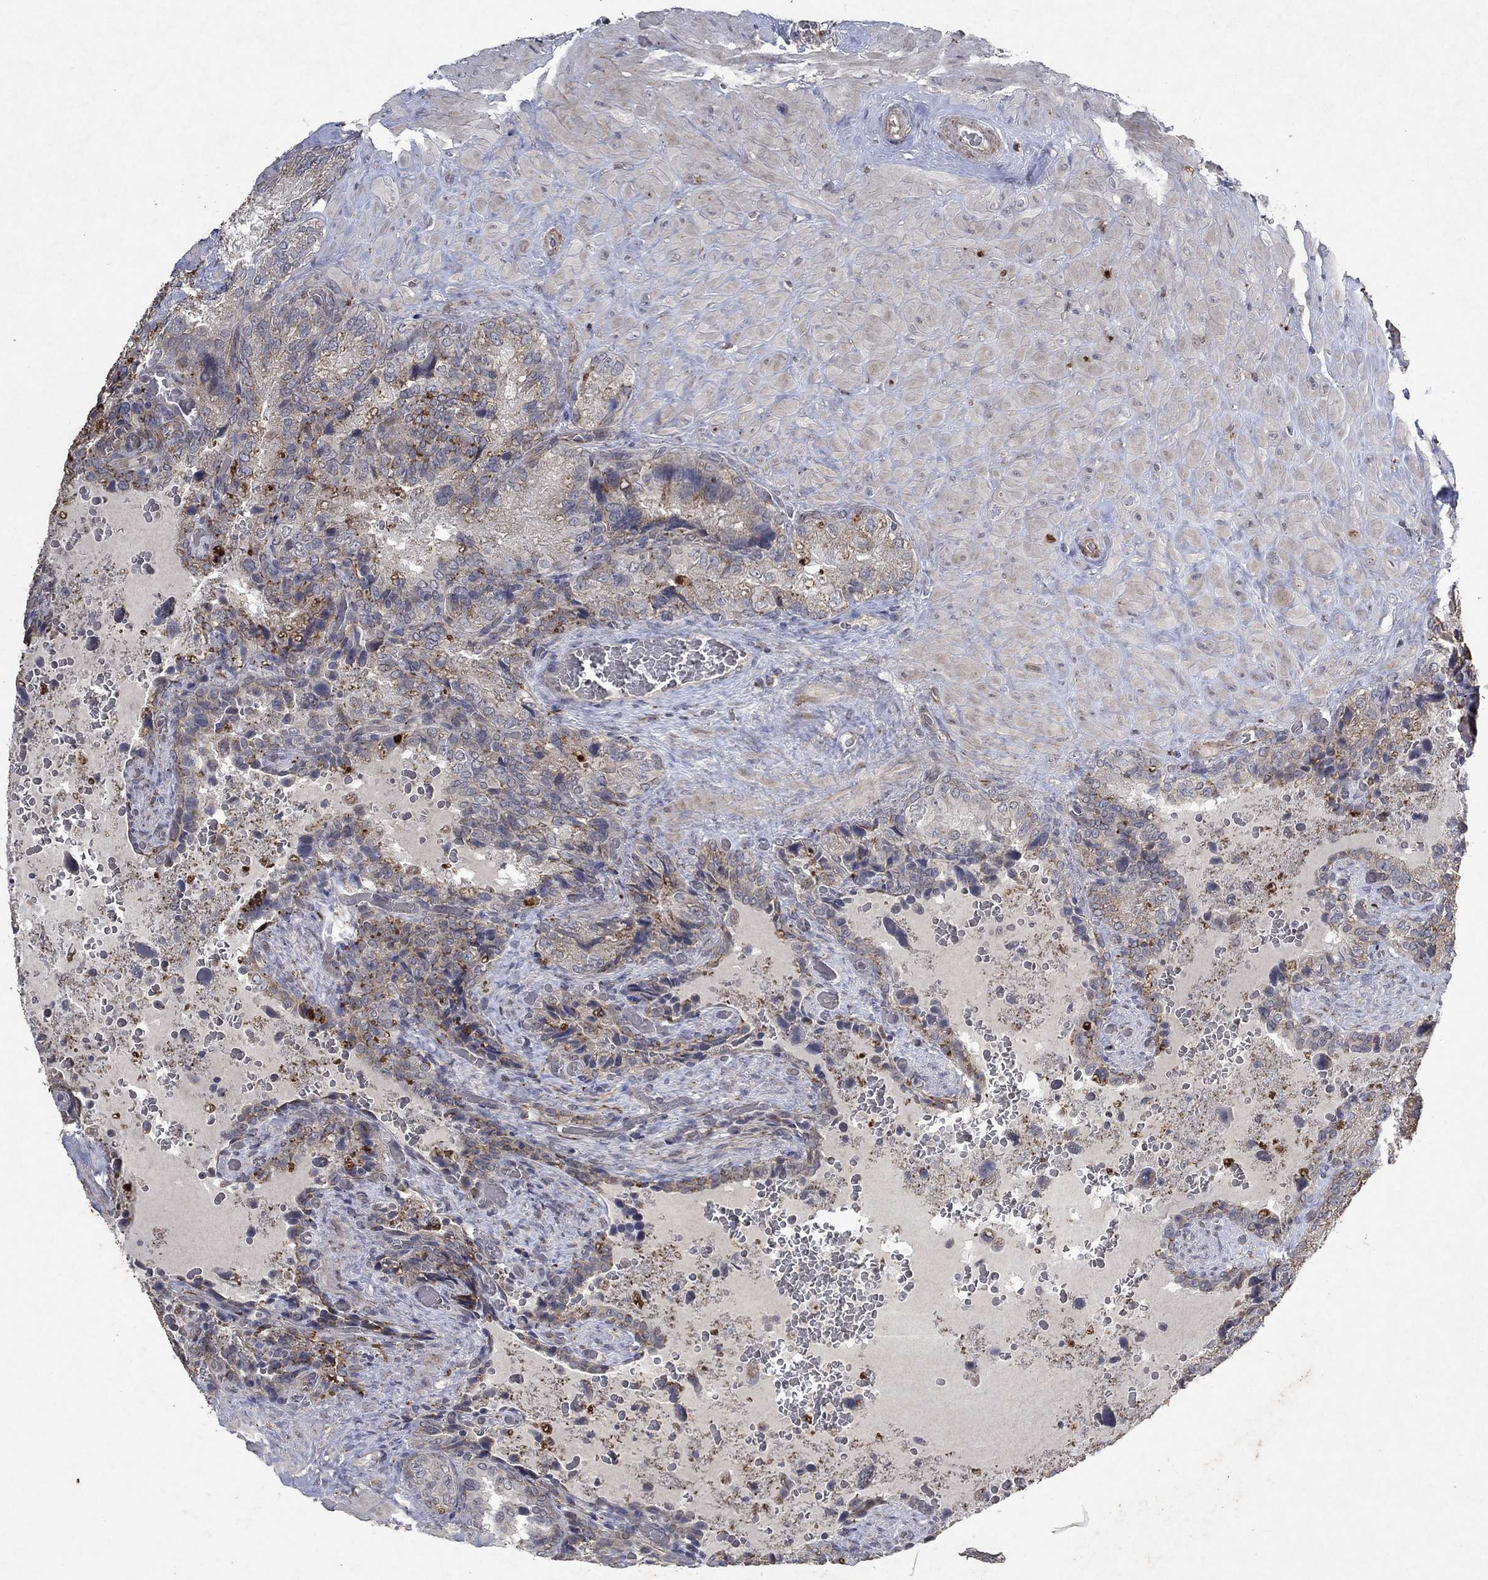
{"staining": {"intensity": "weak", "quantity": "25%-75%", "location": "cytoplasmic/membranous"}, "tissue": "prostate cancer", "cell_type": "Tumor cells", "image_type": "cancer", "snomed": [{"axis": "morphology", "description": "Adenocarcinoma, NOS"}, {"axis": "topography", "description": "Prostate and seminal vesicle, NOS"}], "caption": "There is low levels of weak cytoplasmic/membranous positivity in tumor cells of adenocarcinoma (prostate), as demonstrated by immunohistochemical staining (brown color).", "gene": "FRG1", "patient": {"sex": "male", "age": 62}}